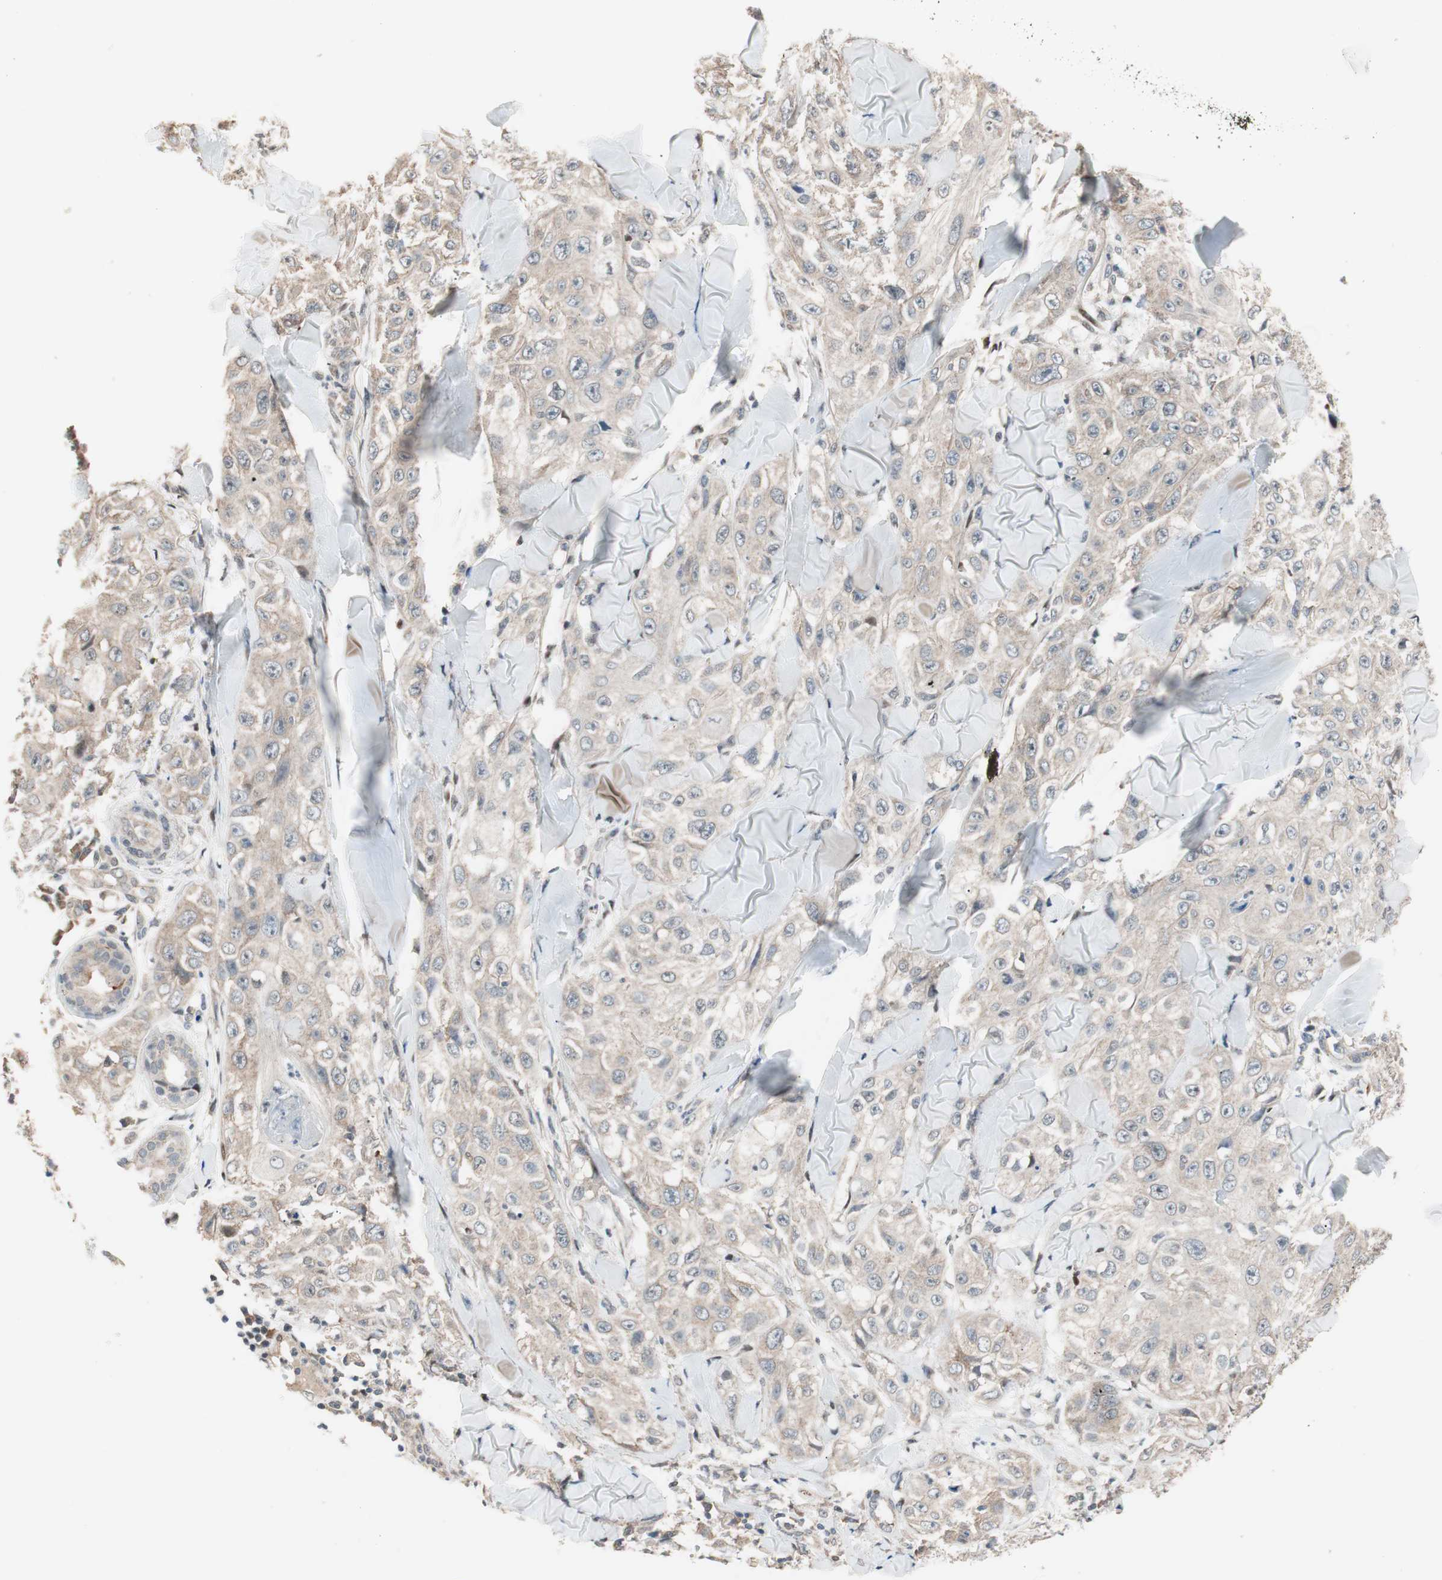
{"staining": {"intensity": "negative", "quantity": "none", "location": "none"}, "tissue": "skin cancer", "cell_type": "Tumor cells", "image_type": "cancer", "snomed": [{"axis": "morphology", "description": "Squamous cell carcinoma, NOS"}, {"axis": "topography", "description": "Skin"}], "caption": "Tumor cells show no significant expression in squamous cell carcinoma (skin).", "gene": "POLH", "patient": {"sex": "male", "age": 86}}